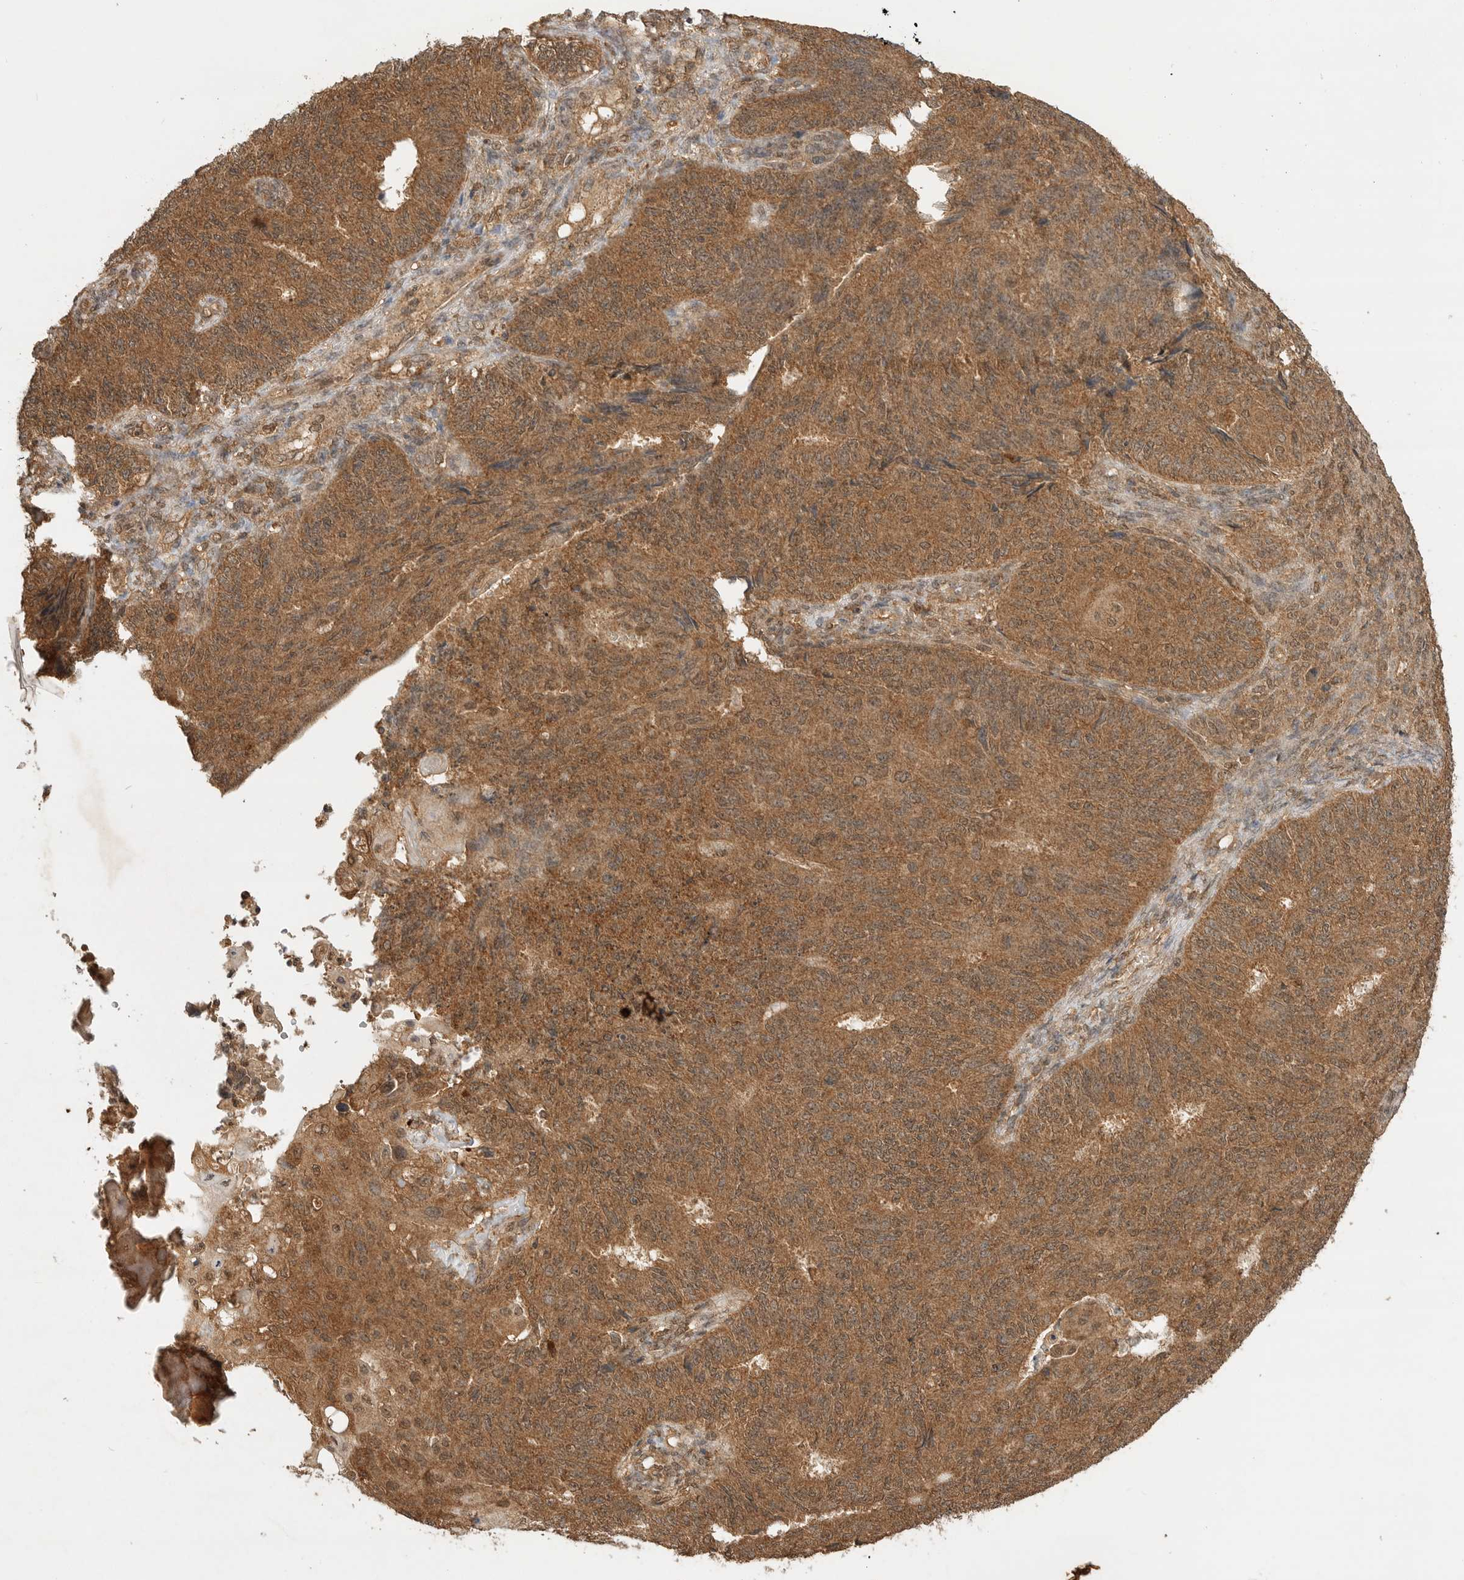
{"staining": {"intensity": "moderate", "quantity": ">75%", "location": "cytoplasmic/membranous,nuclear"}, "tissue": "endometrial cancer", "cell_type": "Tumor cells", "image_type": "cancer", "snomed": [{"axis": "morphology", "description": "Adenocarcinoma, NOS"}, {"axis": "topography", "description": "Endometrium"}], "caption": "Brown immunohistochemical staining in human endometrial adenocarcinoma exhibits moderate cytoplasmic/membranous and nuclear positivity in approximately >75% of tumor cells.", "gene": "ICOSLG", "patient": {"sex": "female", "age": 32}}